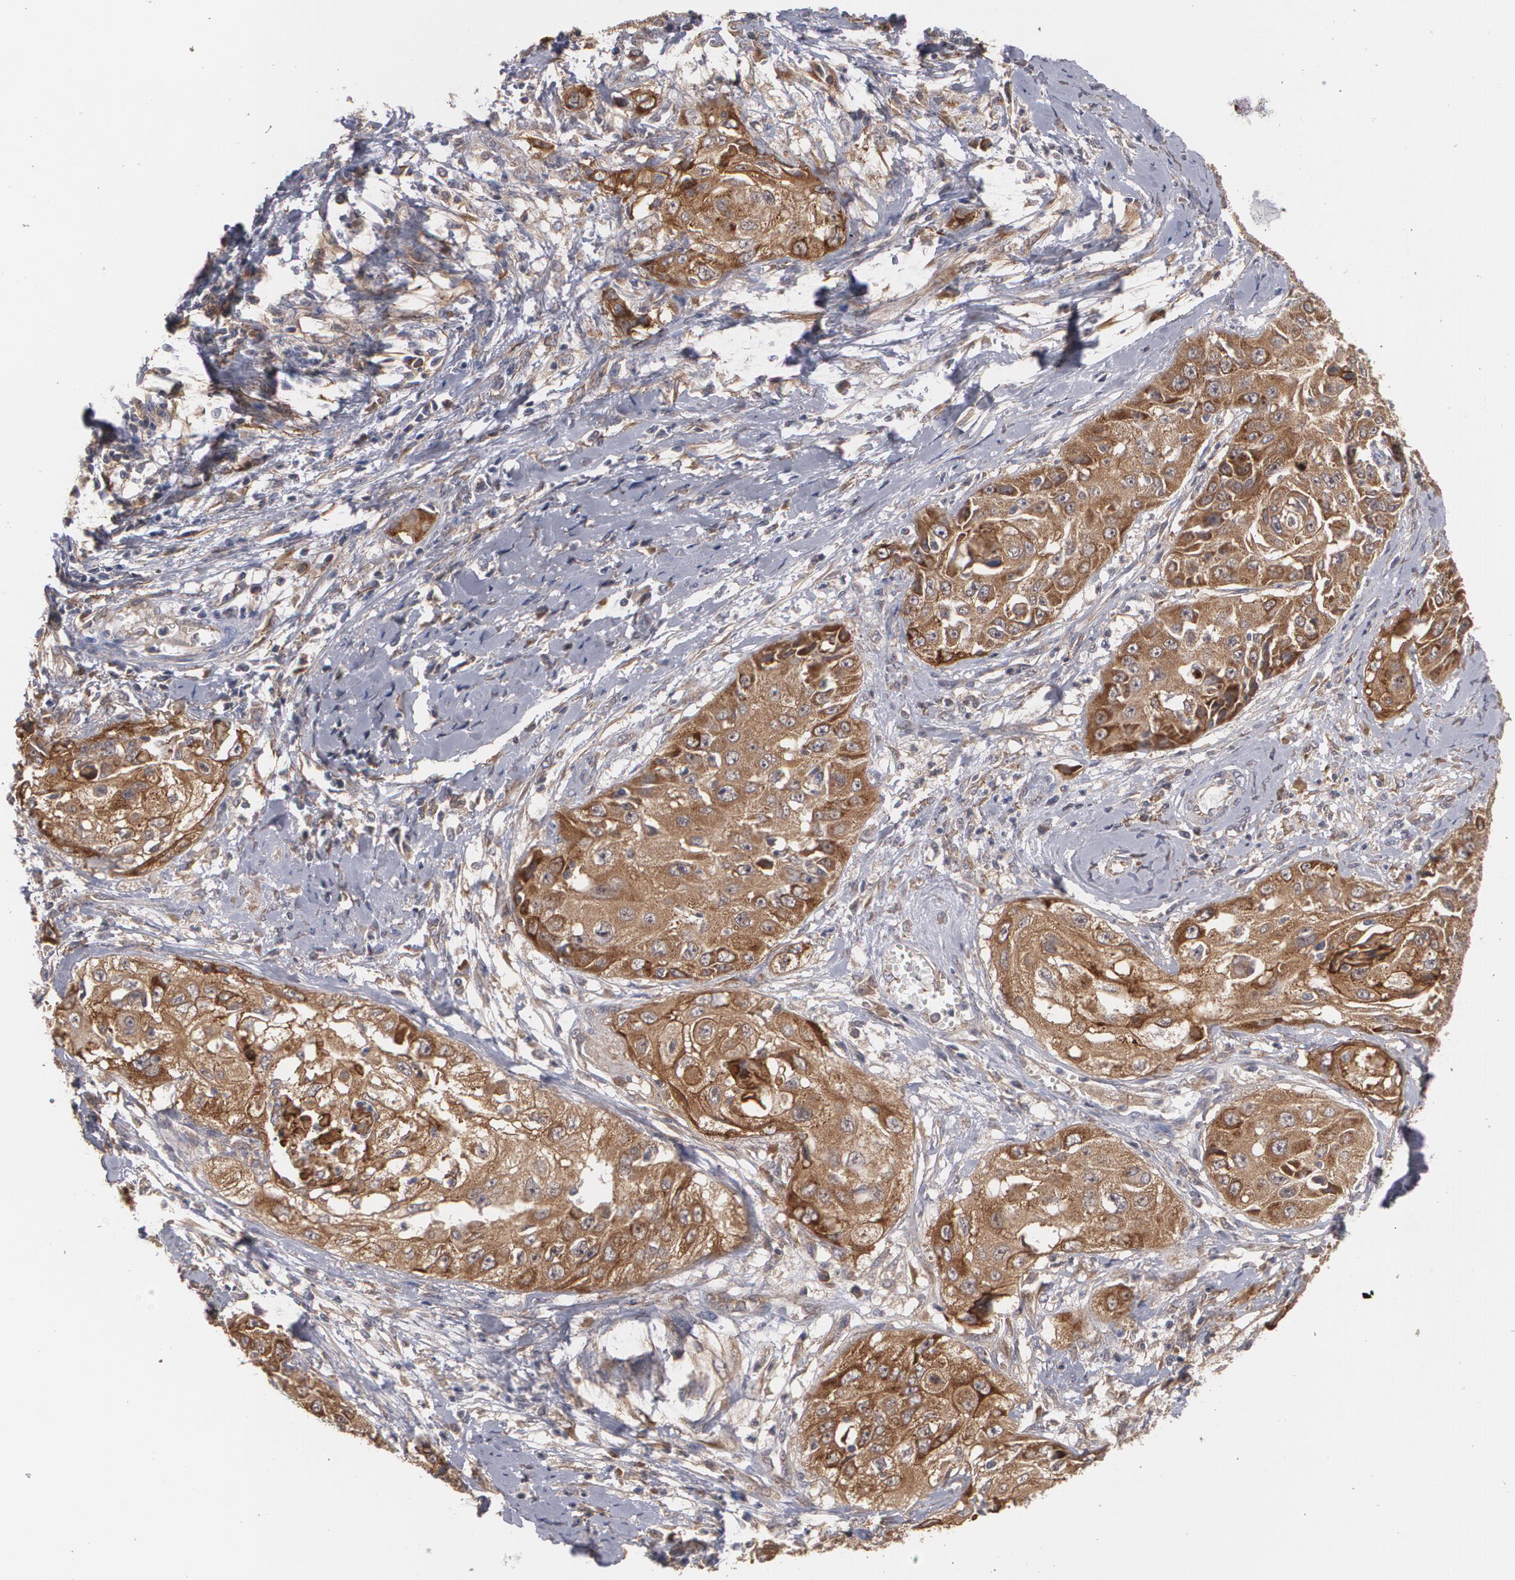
{"staining": {"intensity": "moderate", "quantity": ">75%", "location": "cytoplasmic/membranous"}, "tissue": "cervical cancer", "cell_type": "Tumor cells", "image_type": "cancer", "snomed": [{"axis": "morphology", "description": "Squamous cell carcinoma, NOS"}, {"axis": "topography", "description": "Cervix"}], "caption": "IHC of cervical cancer demonstrates medium levels of moderate cytoplasmic/membranous positivity in about >75% of tumor cells. (IHC, brightfield microscopy, high magnification).", "gene": "BMP6", "patient": {"sex": "female", "age": 64}}